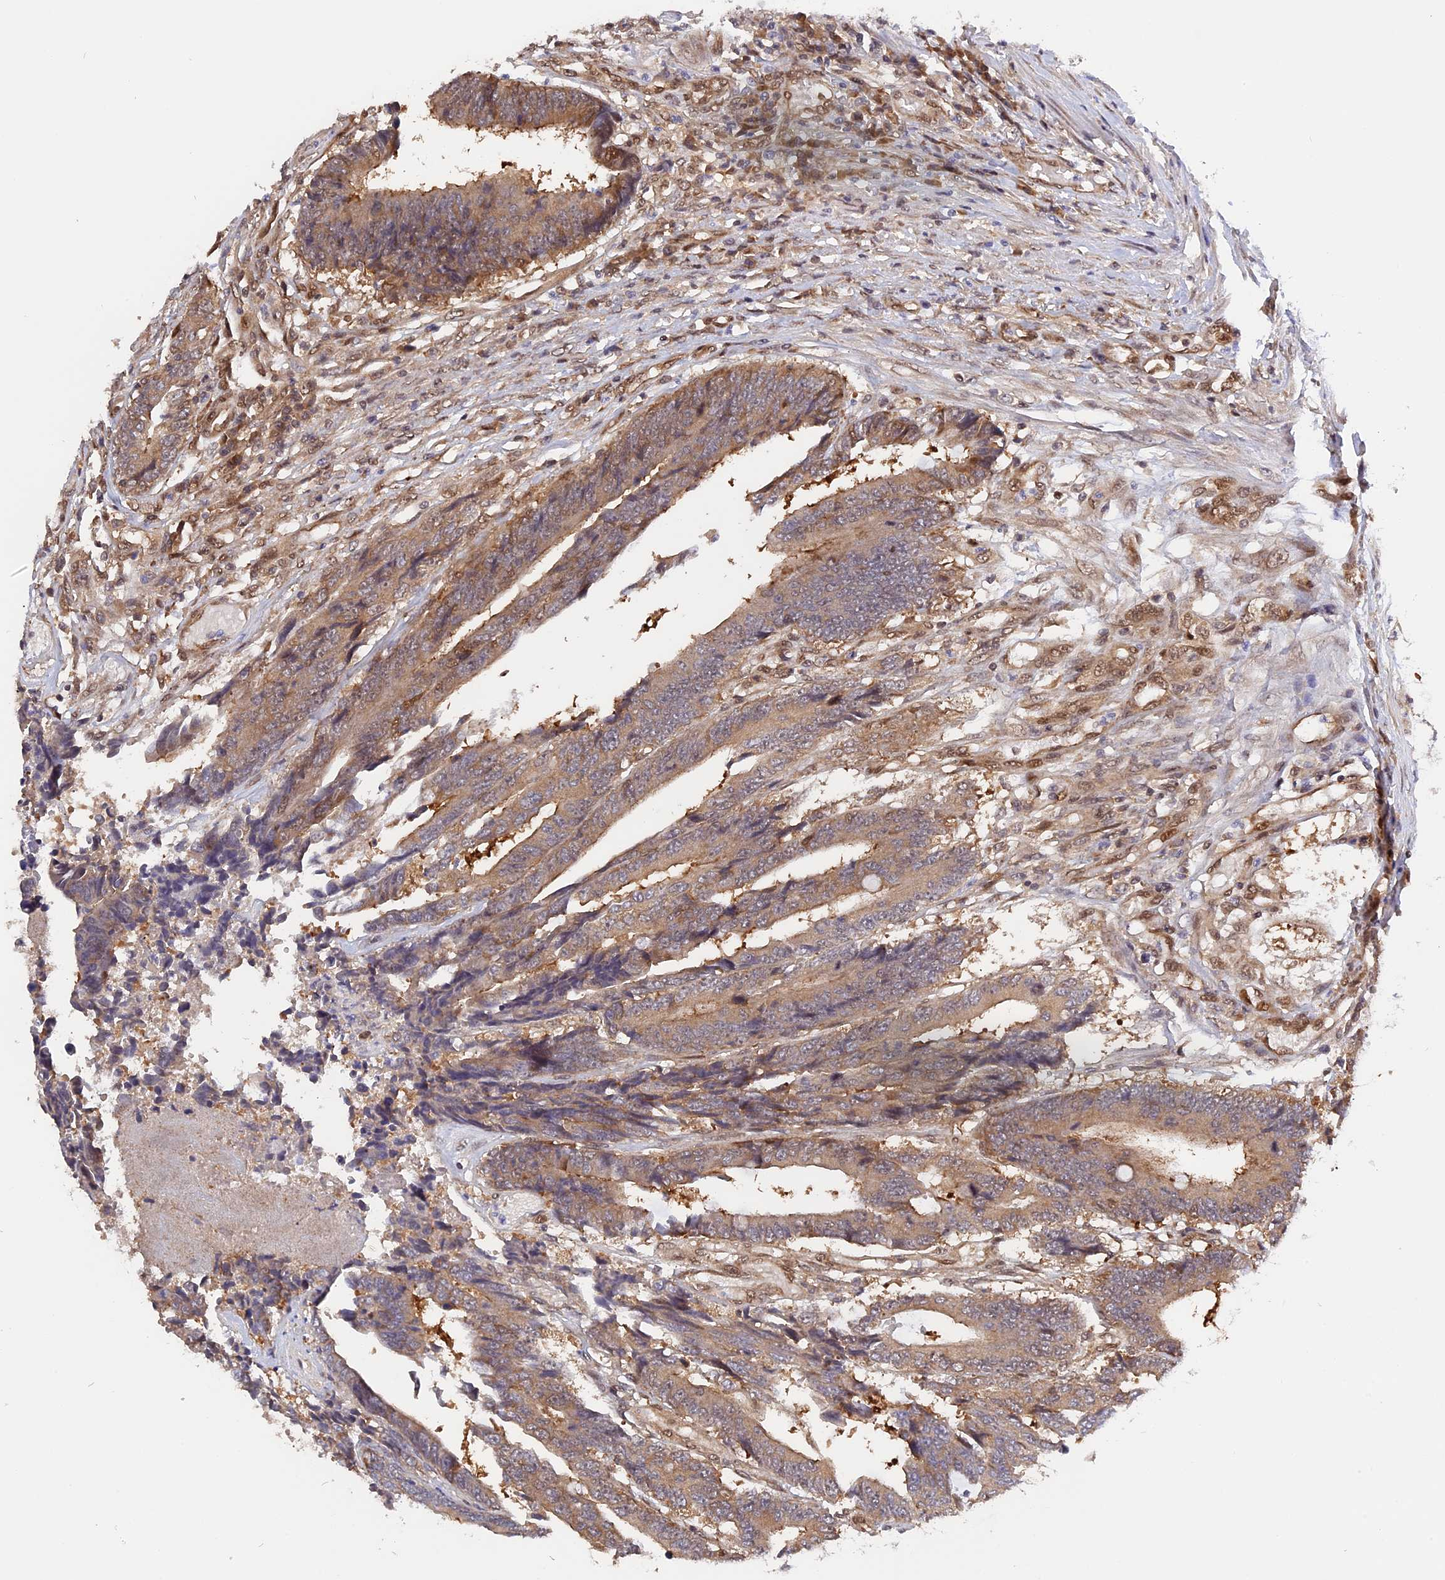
{"staining": {"intensity": "weak", "quantity": ">75%", "location": "cytoplasmic/membranous"}, "tissue": "colorectal cancer", "cell_type": "Tumor cells", "image_type": "cancer", "snomed": [{"axis": "morphology", "description": "Adenocarcinoma, NOS"}, {"axis": "topography", "description": "Rectum"}], "caption": "Protein expression analysis of human colorectal adenocarcinoma reveals weak cytoplasmic/membranous positivity in approximately >75% of tumor cells.", "gene": "ZNF428", "patient": {"sex": "male", "age": 84}}